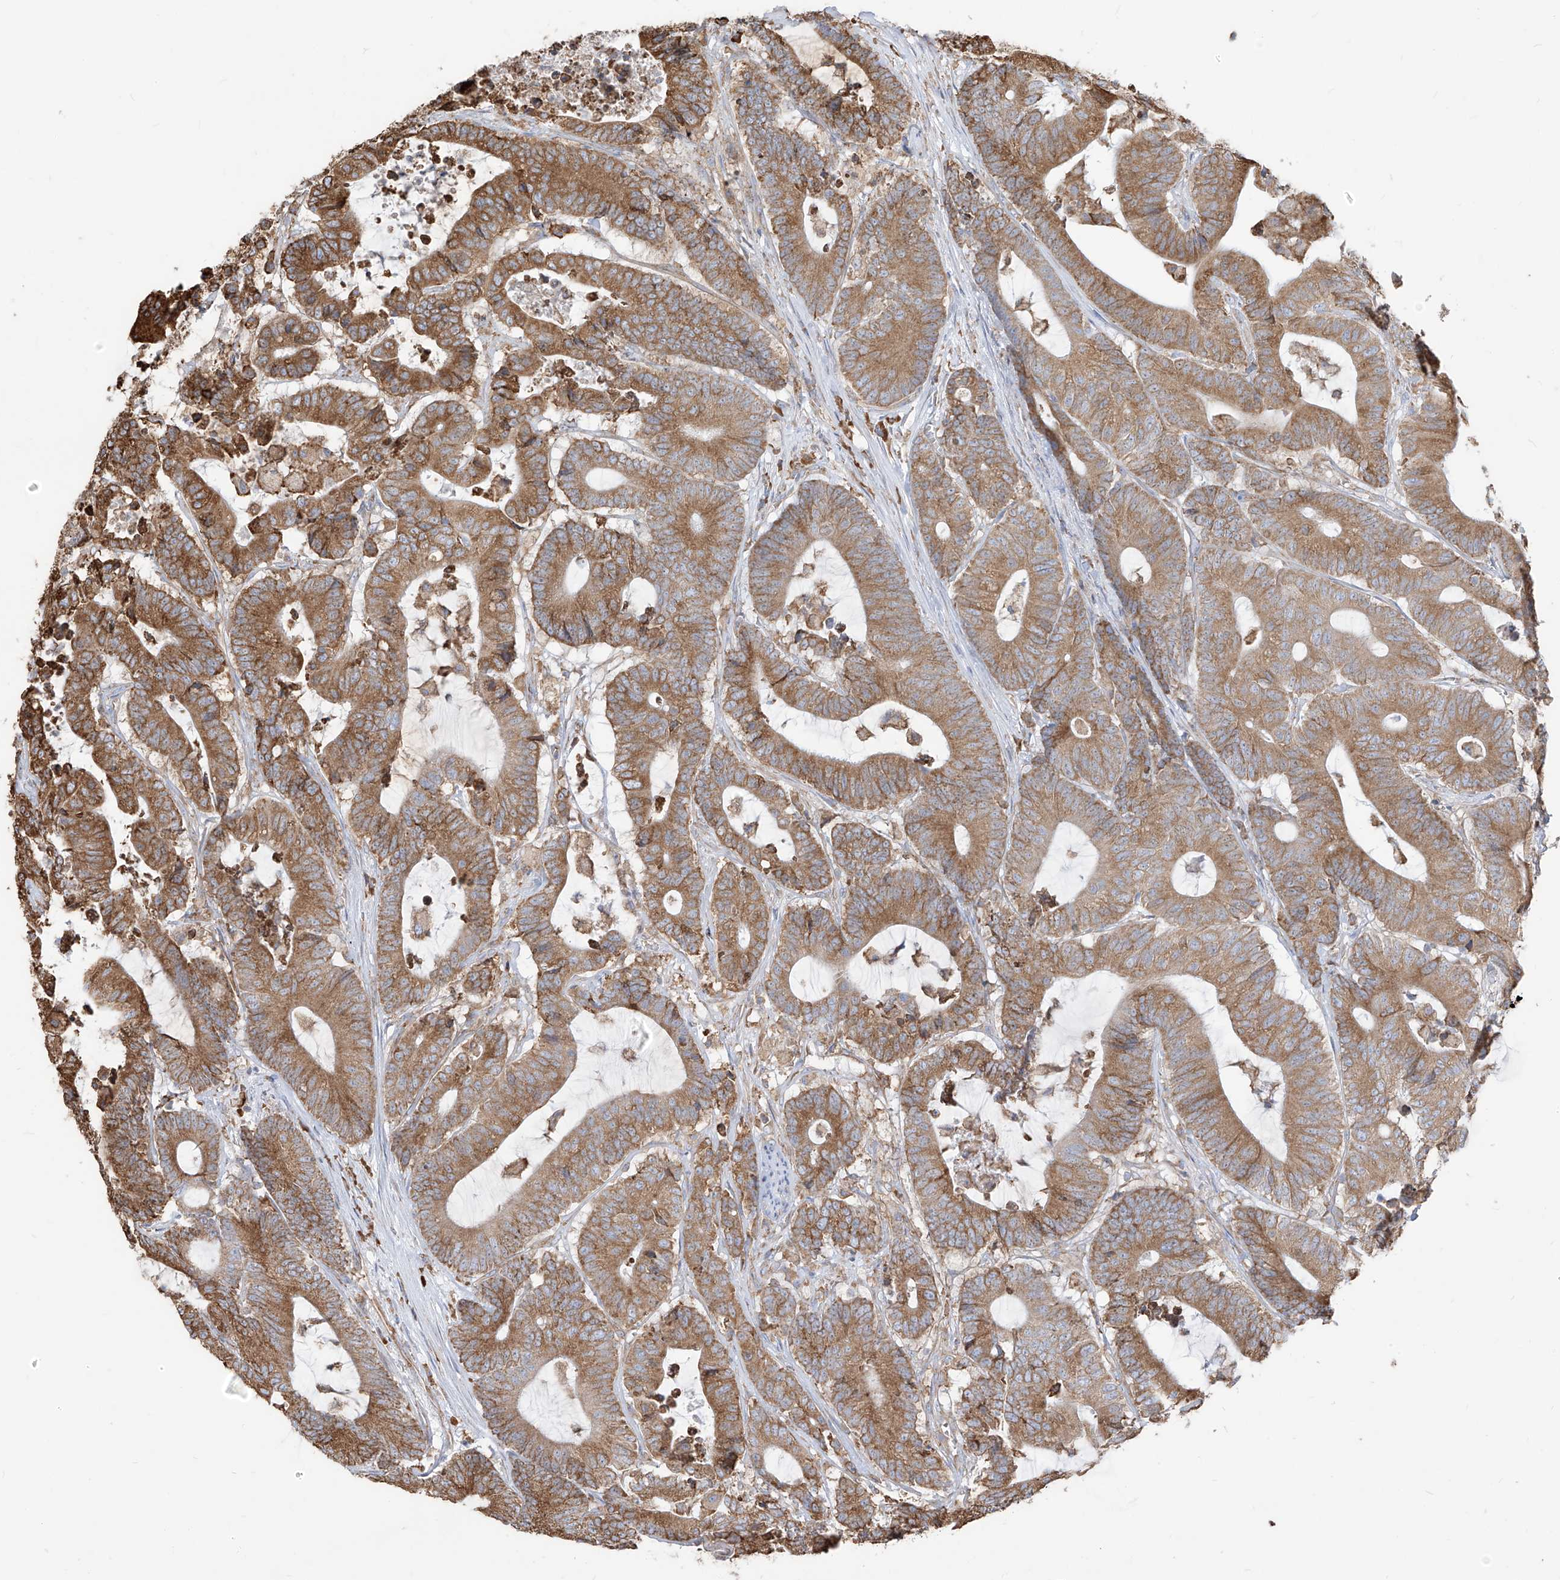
{"staining": {"intensity": "moderate", "quantity": ">75%", "location": "cytoplasmic/membranous"}, "tissue": "colorectal cancer", "cell_type": "Tumor cells", "image_type": "cancer", "snomed": [{"axis": "morphology", "description": "Adenocarcinoma, NOS"}, {"axis": "topography", "description": "Colon"}], "caption": "A brown stain highlights moderate cytoplasmic/membranous positivity of a protein in human colorectal cancer (adenocarcinoma) tumor cells. Immunohistochemistry stains the protein in brown and the nuclei are stained blue.", "gene": "PDIA6", "patient": {"sex": "female", "age": 84}}